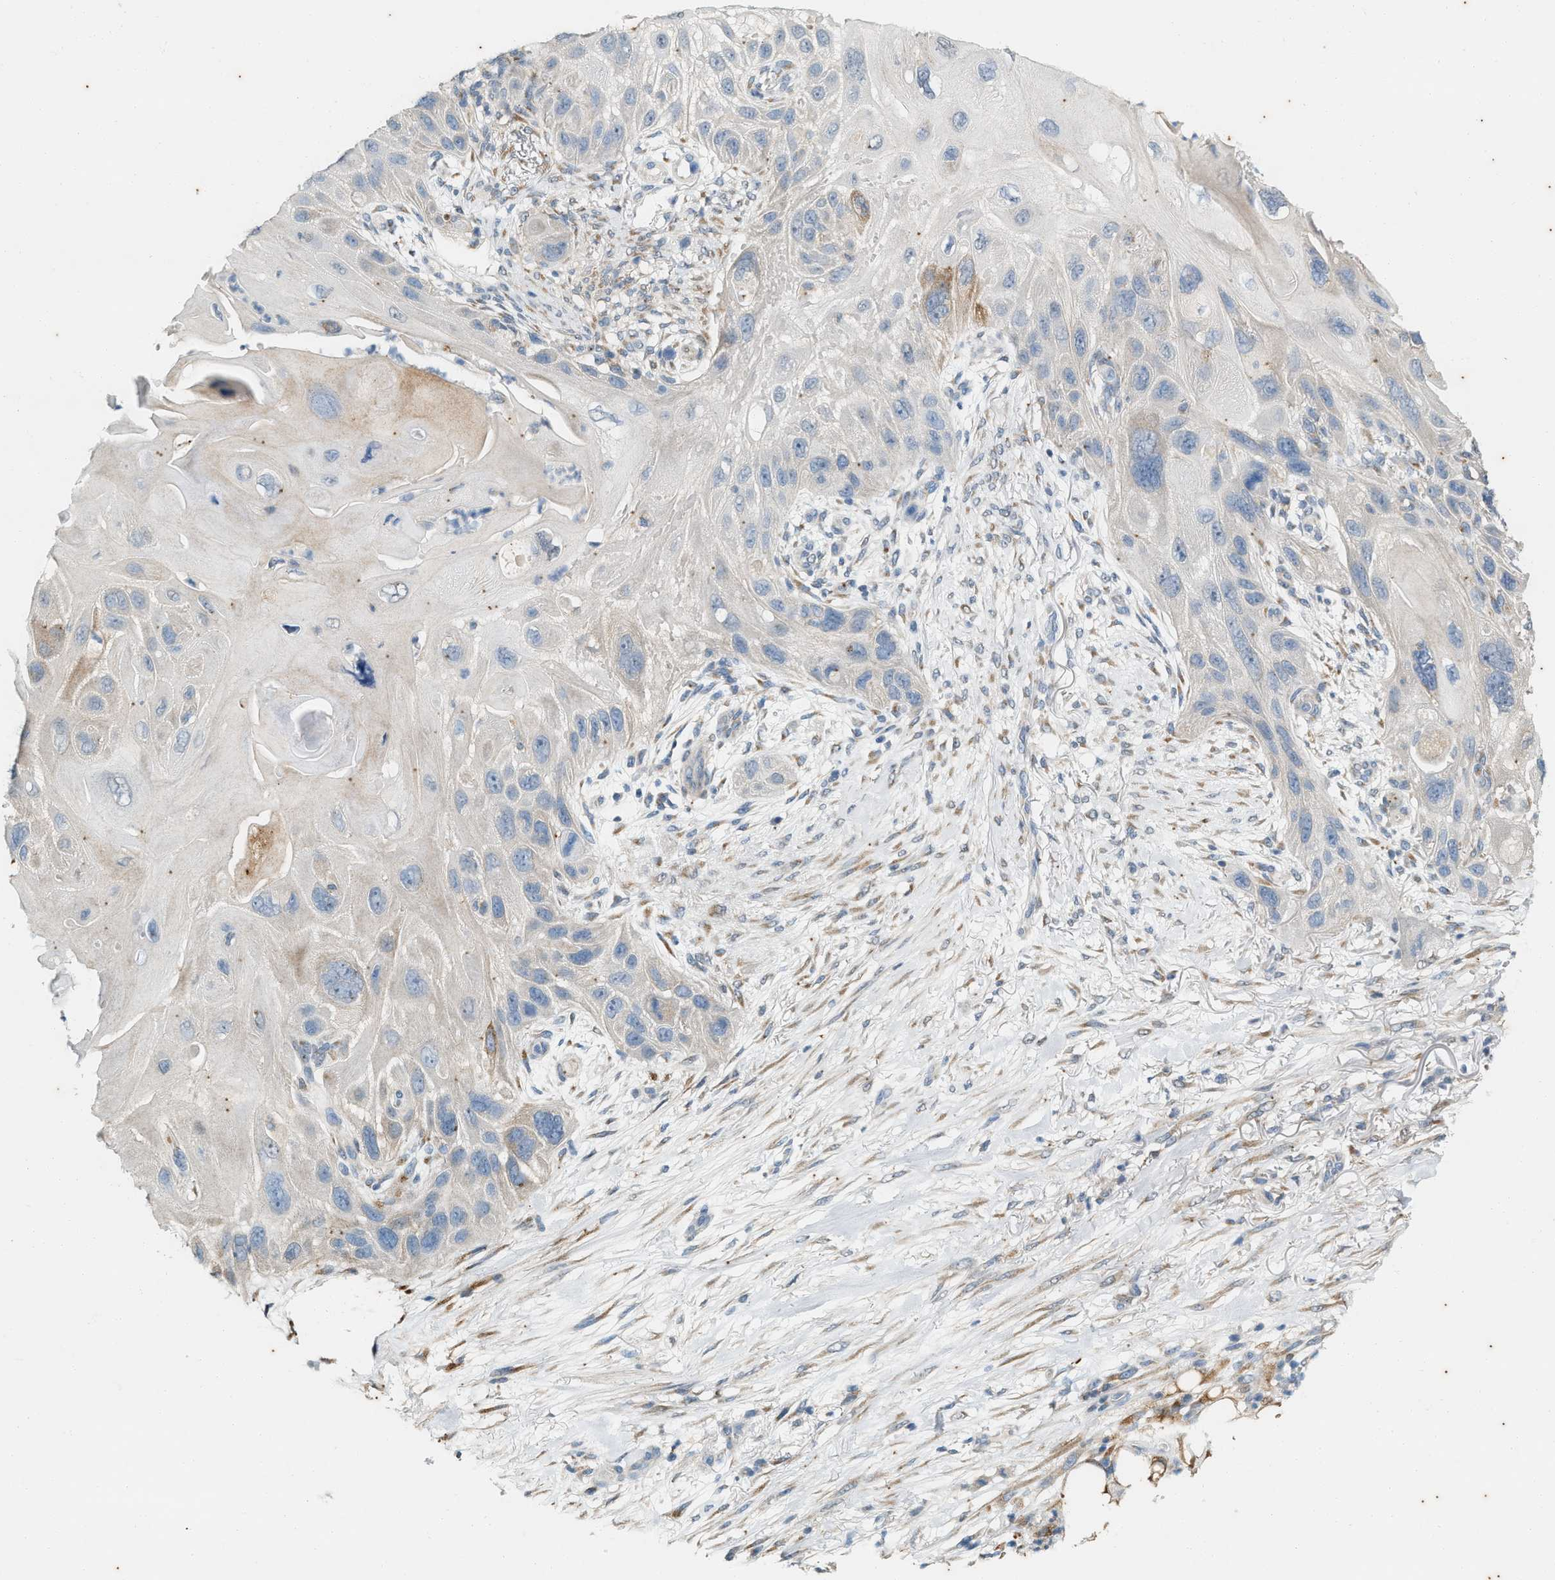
{"staining": {"intensity": "weak", "quantity": "<25%", "location": "cytoplasmic/membranous"}, "tissue": "skin cancer", "cell_type": "Tumor cells", "image_type": "cancer", "snomed": [{"axis": "morphology", "description": "Squamous cell carcinoma, NOS"}, {"axis": "topography", "description": "Skin"}], "caption": "Immunohistochemistry (IHC) of human squamous cell carcinoma (skin) reveals no staining in tumor cells. Nuclei are stained in blue.", "gene": "CHPF2", "patient": {"sex": "female", "age": 77}}